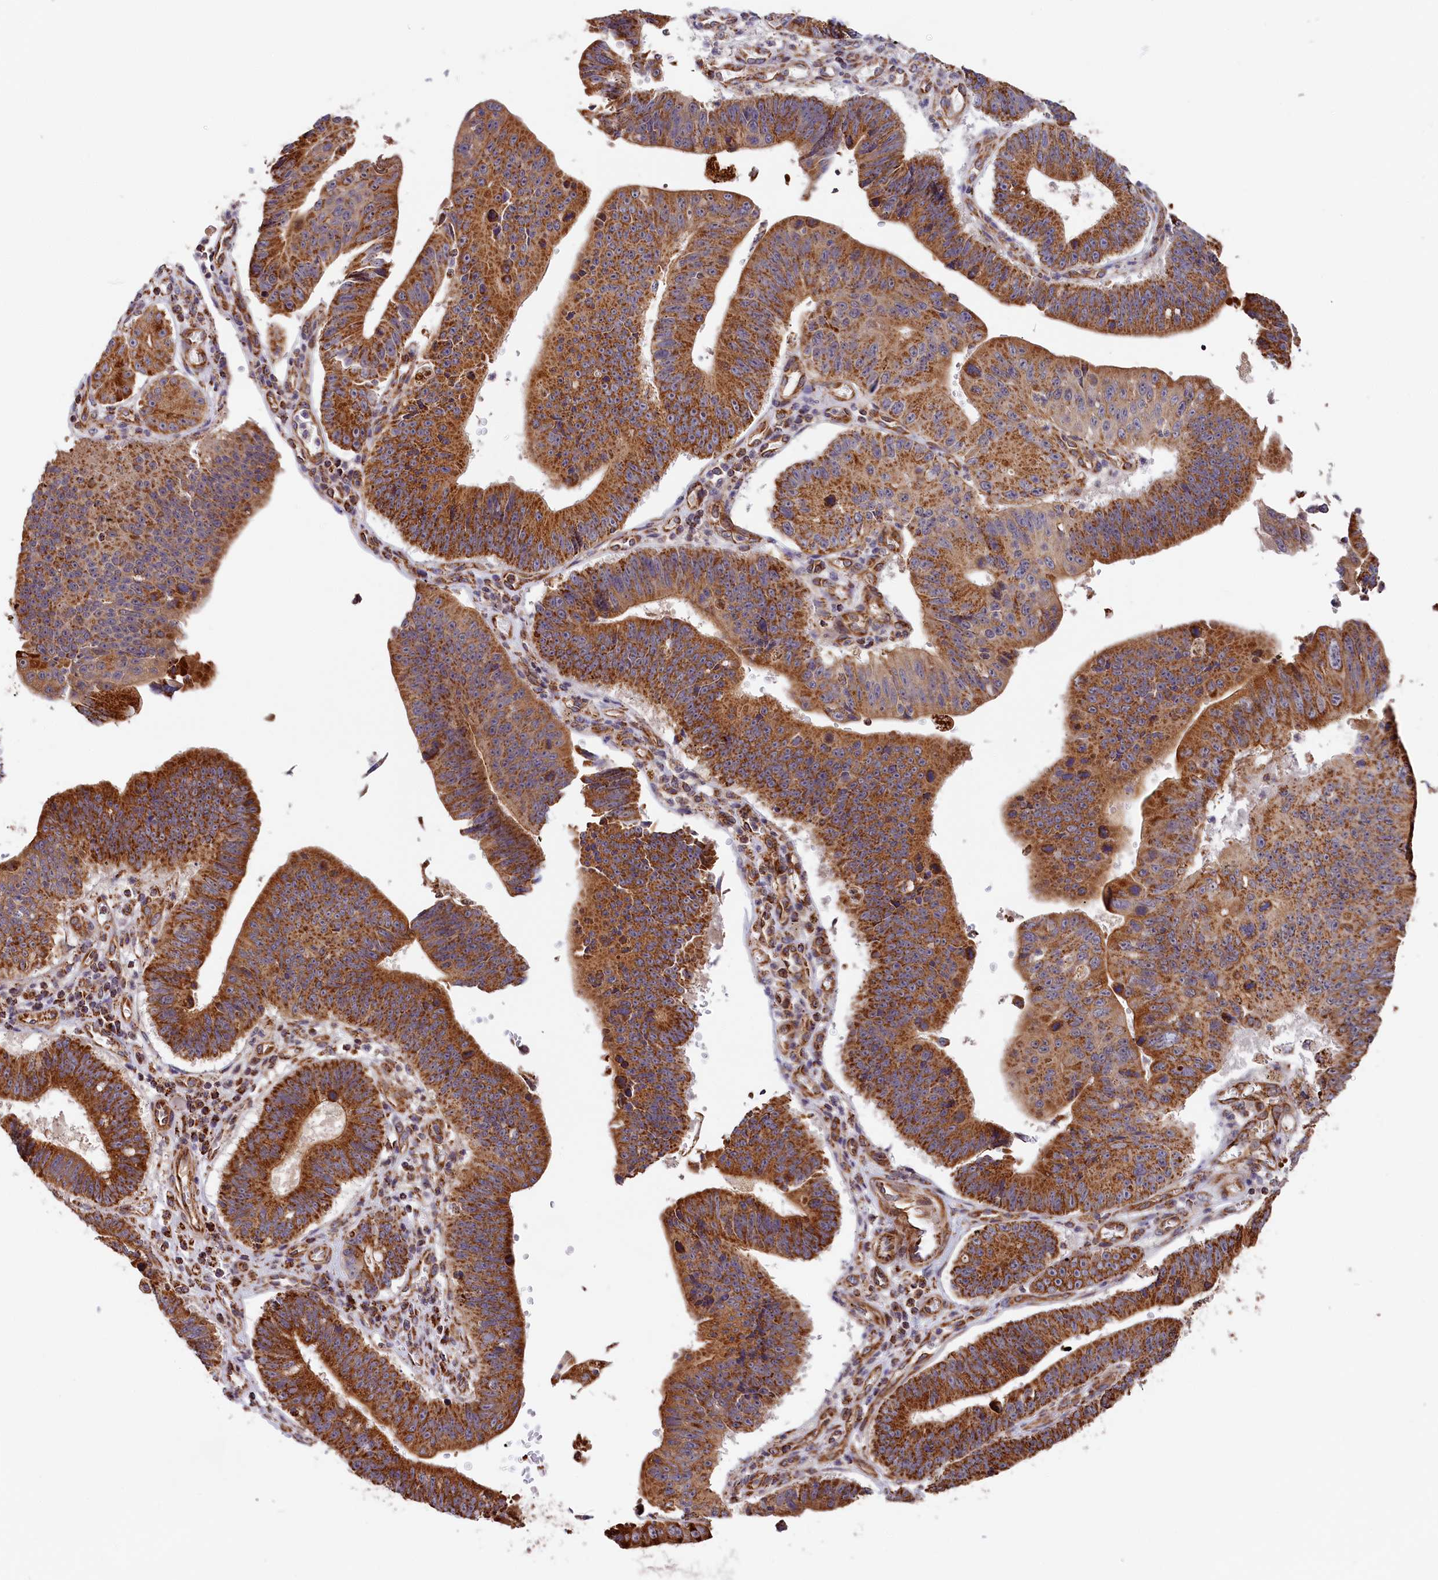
{"staining": {"intensity": "strong", "quantity": ">75%", "location": "cytoplasmic/membranous"}, "tissue": "stomach cancer", "cell_type": "Tumor cells", "image_type": "cancer", "snomed": [{"axis": "morphology", "description": "Adenocarcinoma, NOS"}, {"axis": "topography", "description": "Stomach"}], "caption": "This is a photomicrograph of IHC staining of stomach adenocarcinoma, which shows strong positivity in the cytoplasmic/membranous of tumor cells.", "gene": "MACROD1", "patient": {"sex": "male", "age": 59}}